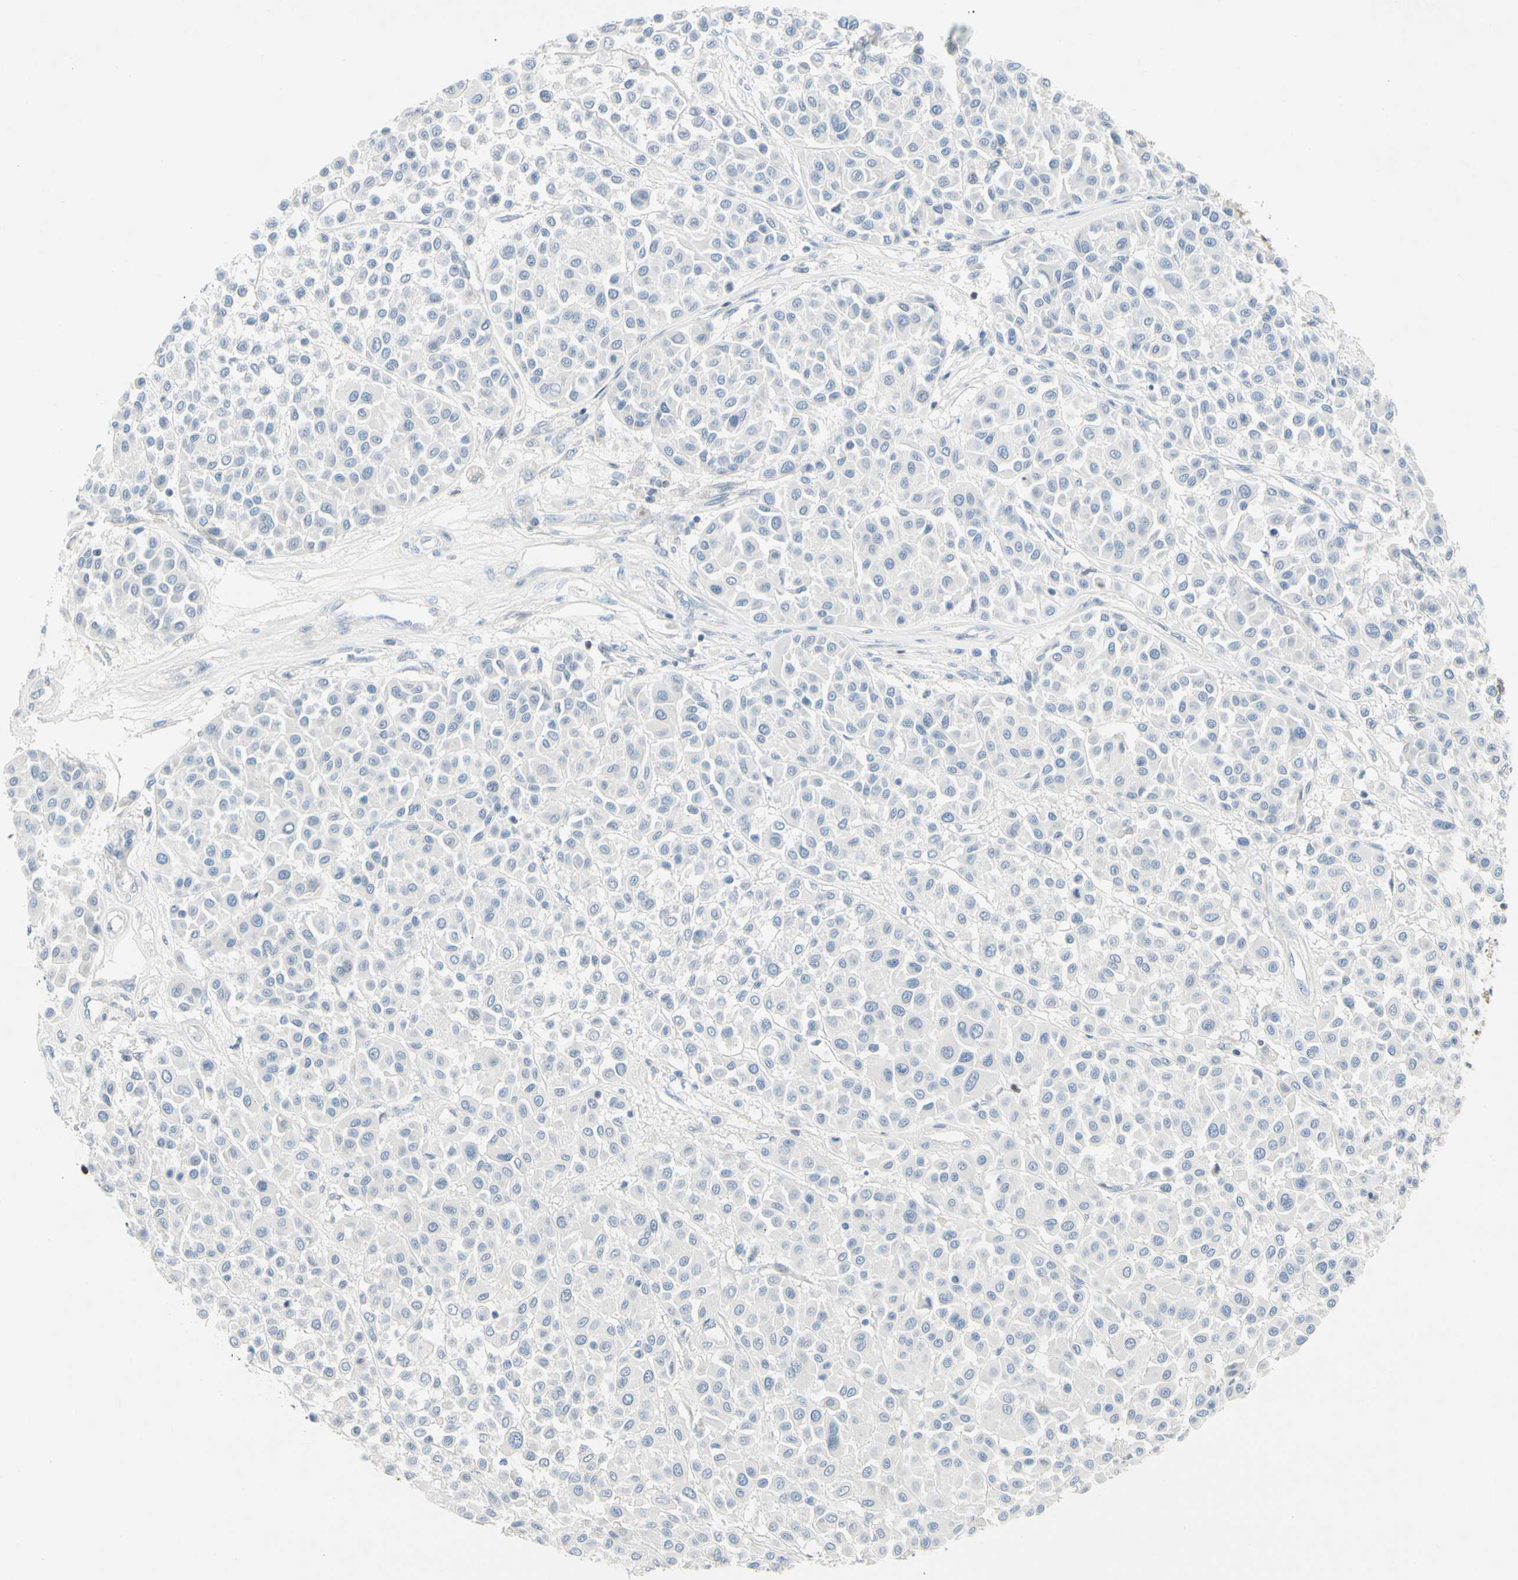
{"staining": {"intensity": "negative", "quantity": "none", "location": "none"}, "tissue": "melanoma", "cell_type": "Tumor cells", "image_type": "cancer", "snomed": [{"axis": "morphology", "description": "Malignant melanoma, Metastatic site"}, {"axis": "topography", "description": "Soft tissue"}], "caption": "This image is of malignant melanoma (metastatic site) stained with immunohistochemistry (IHC) to label a protein in brown with the nuclei are counter-stained blue. There is no staining in tumor cells. The staining was performed using DAB (3,3'-diaminobenzidine) to visualize the protein expression in brown, while the nuclei were stained in blue with hematoxylin (Magnification: 20x).", "gene": "ZNF132", "patient": {"sex": "male", "age": 41}}